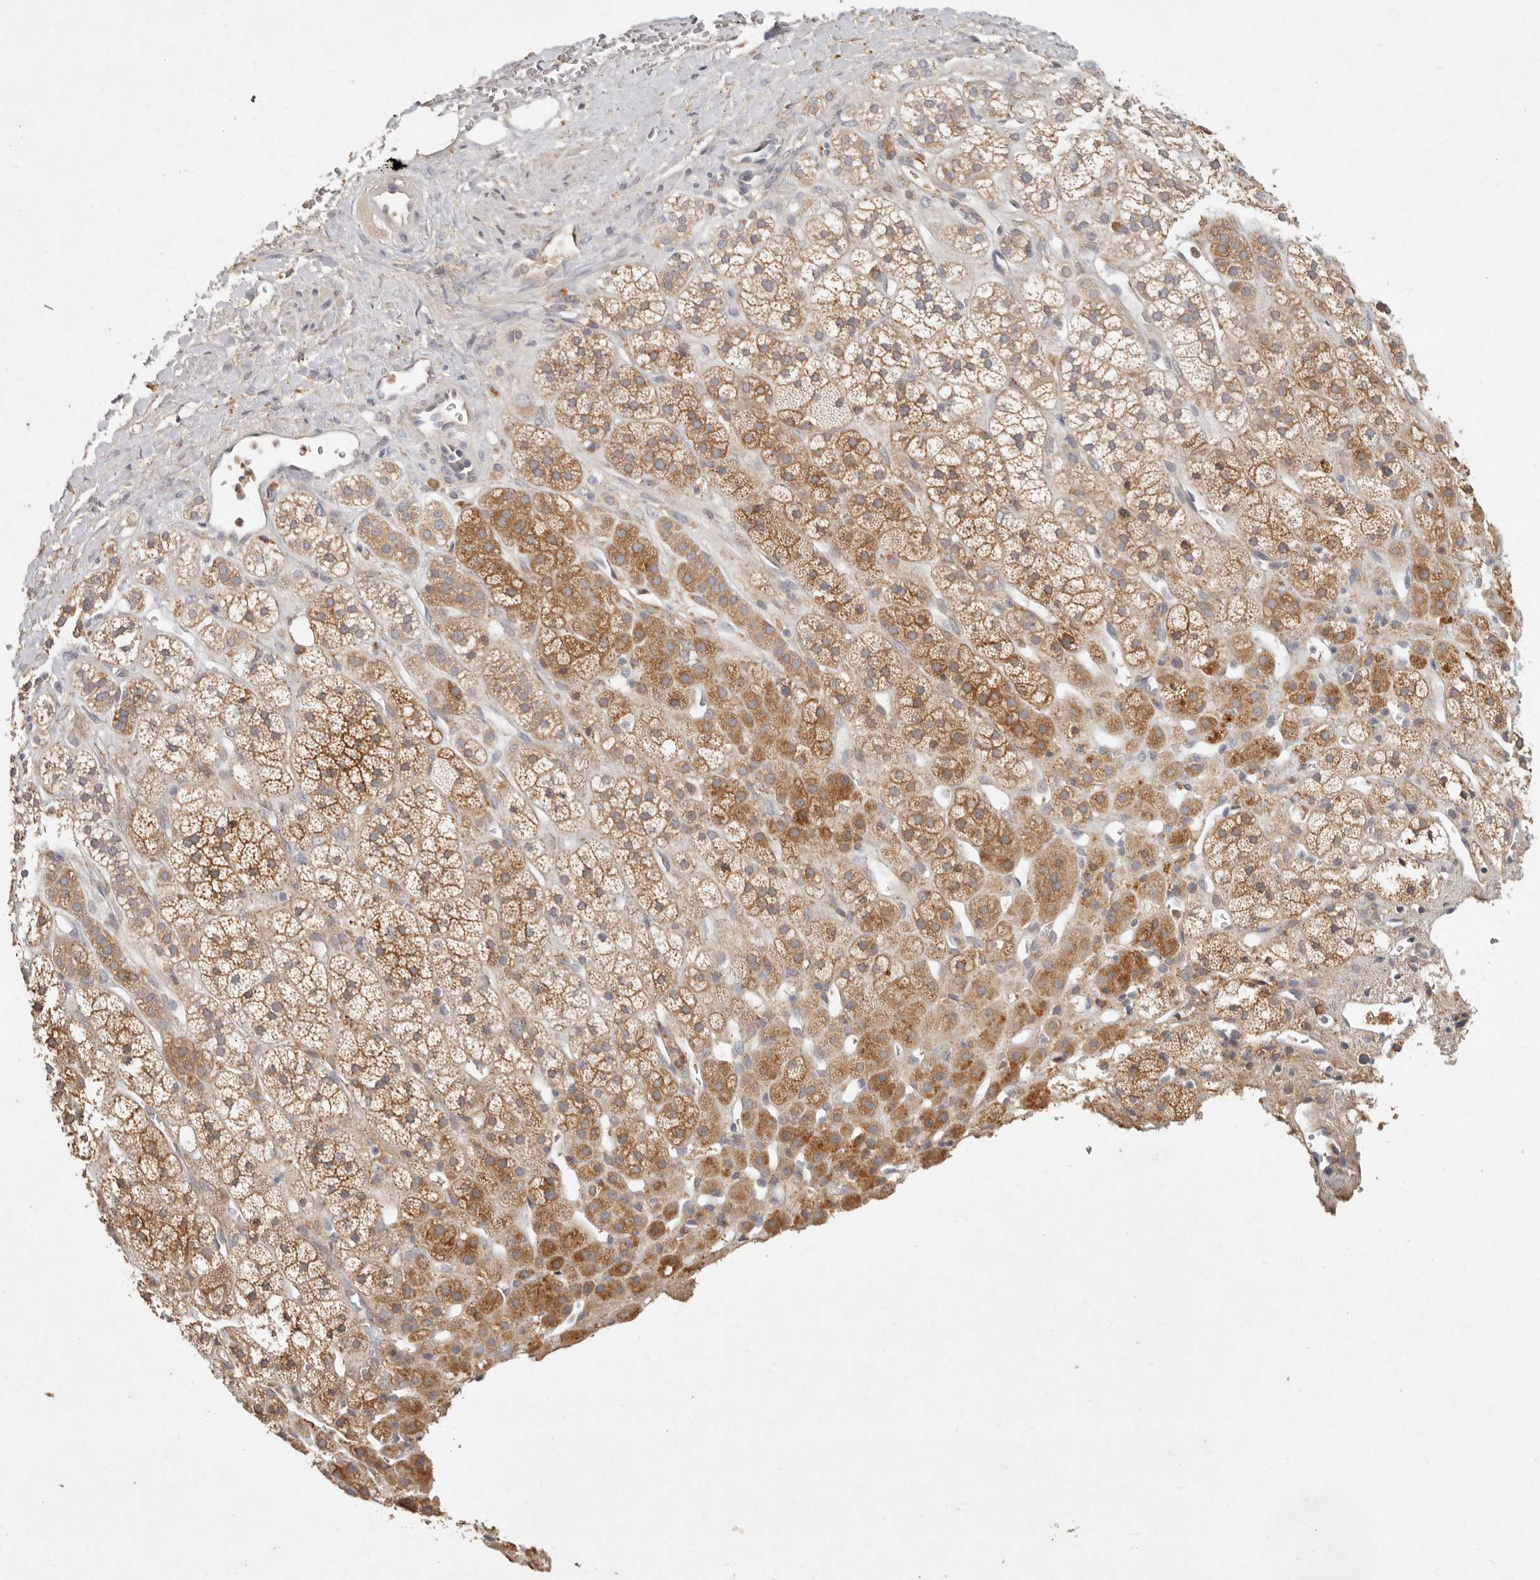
{"staining": {"intensity": "moderate", "quantity": ">75%", "location": "cytoplasmic/membranous"}, "tissue": "adrenal gland", "cell_type": "Glandular cells", "image_type": "normal", "snomed": [{"axis": "morphology", "description": "Normal tissue, NOS"}, {"axis": "topography", "description": "Adrenal gland"}], "caption": "Protein staining of normal adrenal gland exhibits moderate cytoplasmic/membranous staining in about >75% of glandular cells. (brown staining indicates protein expression, while blue staining denotes nuclei).", "gene": "ARHGEF10L", "patient": {"sex": "male", "age": 56}}